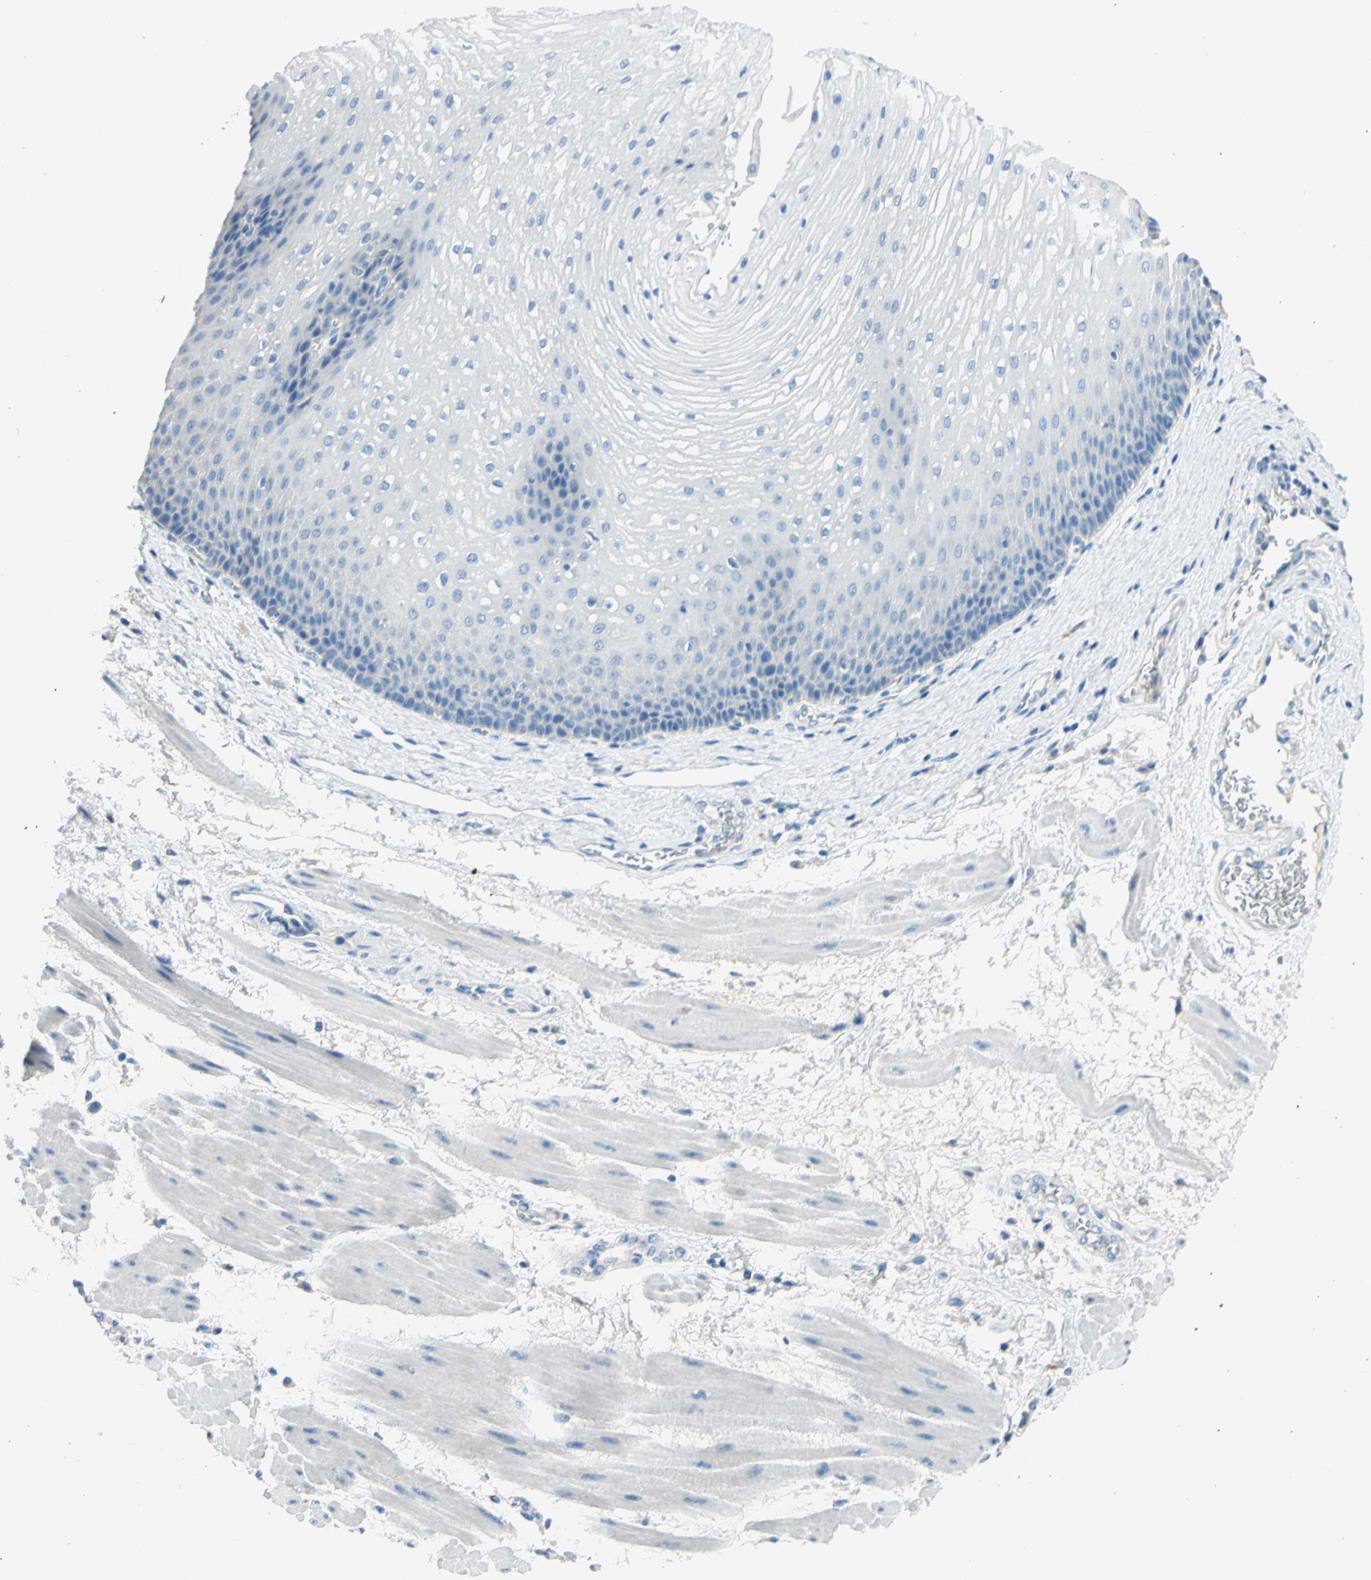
{"staining": {"intensity": "negative", "quantity": "none", "location": "none"}, "tissue": "esophagus", "cell_type": "Squamous epithelial cells", "image_type": "normal", "snomed": [{"axis": "morphology", "description": "Normal tissue, NOS"}, {"axis": "topography", "description": "Esophagus"}], "caption": "Immunohistochemistry (IHC) of unremarkable esophagus demonstrates no expression in squamous epithelial cells.", "gene": "CDH10", "patient": {"sex": "male", "age": 48}}